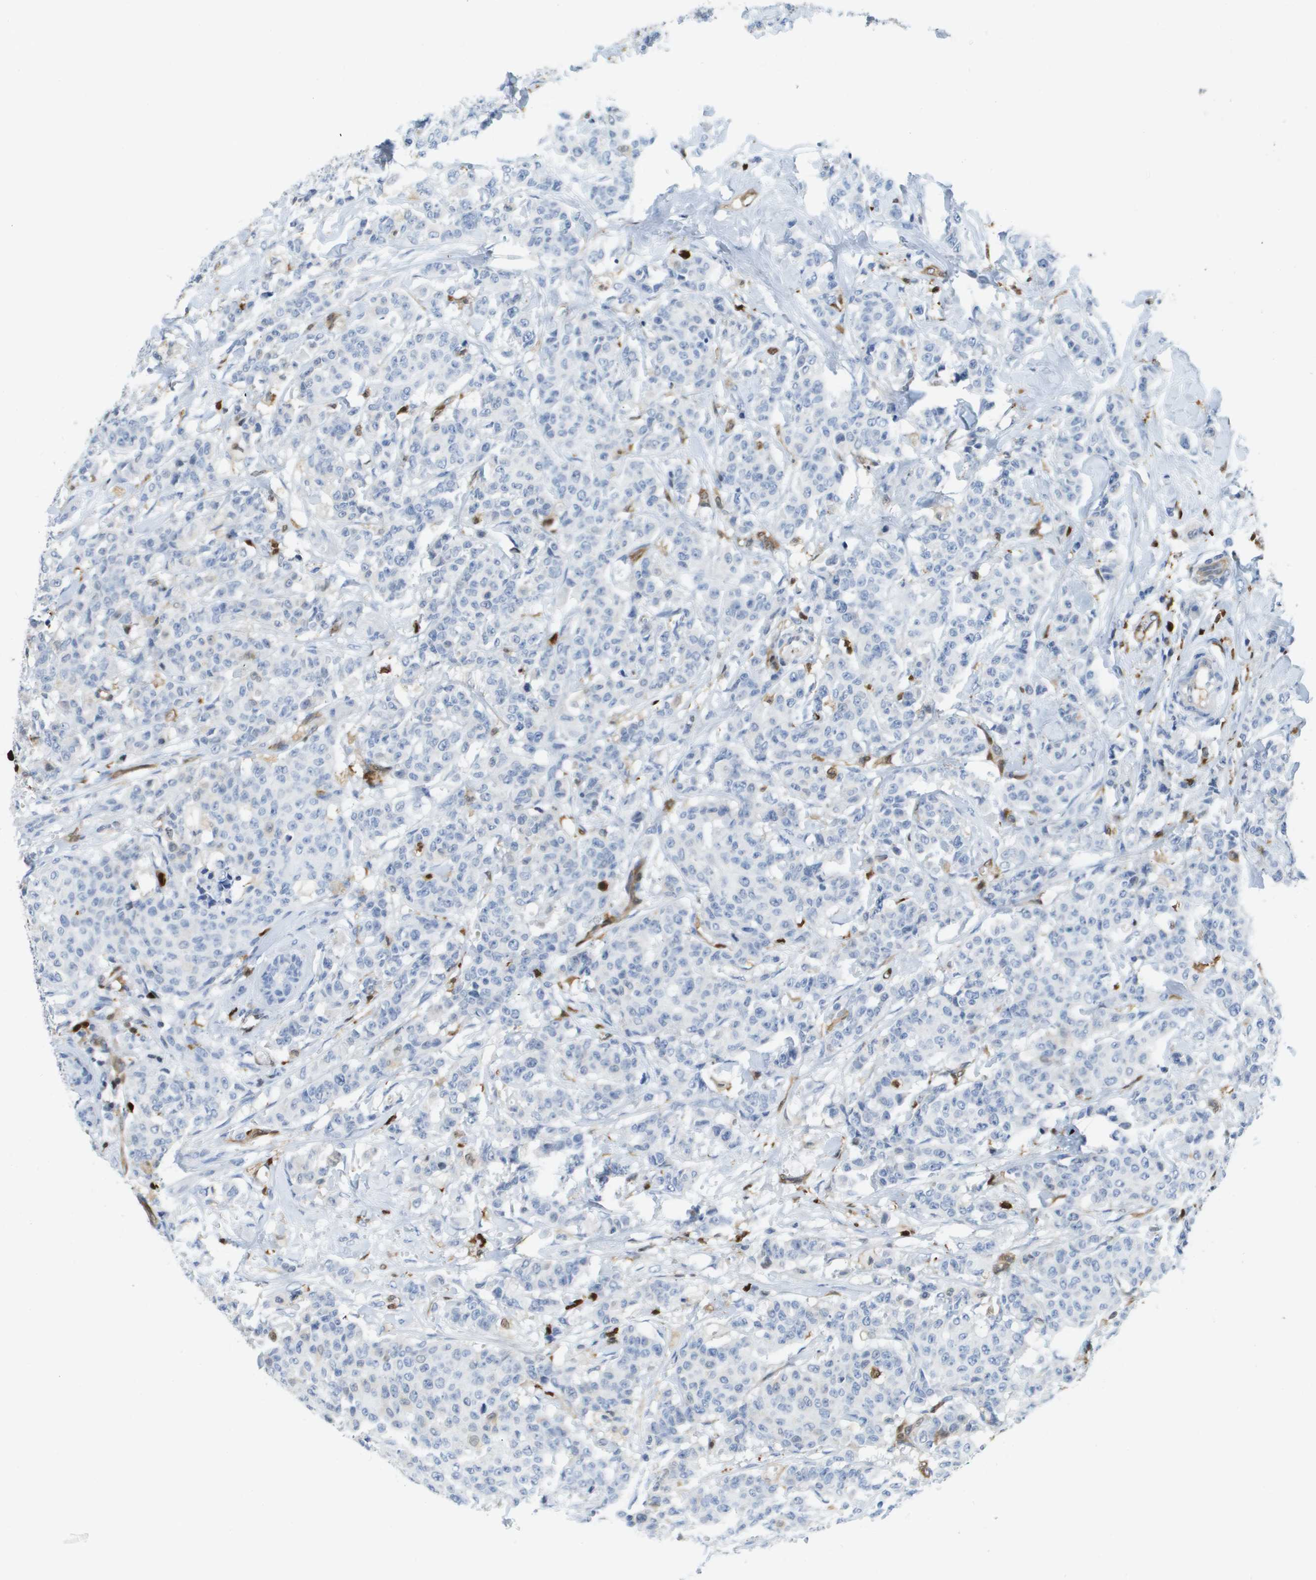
{"staining": {"intensity": "negative", "quantity": "none", "location": "none"}, "tissue": "breast cancer", "cell_type": "Tumor cells", "image_type": "cancer", "snomed": [{"axis": "morphology", "description": "Normal tissue, NOS"}, {"axis": "morphology", "description": "Duct carcinoma"}, {"axis": "topography", "description": "Breast"}], "caption": "This is an immunohistochemistry histopathology image of human invasive ductal carcinoma (breast). There is no expression in tumor cells.", "gene": "DOCK5", "patient": {"sex": "female", "age": 40}}